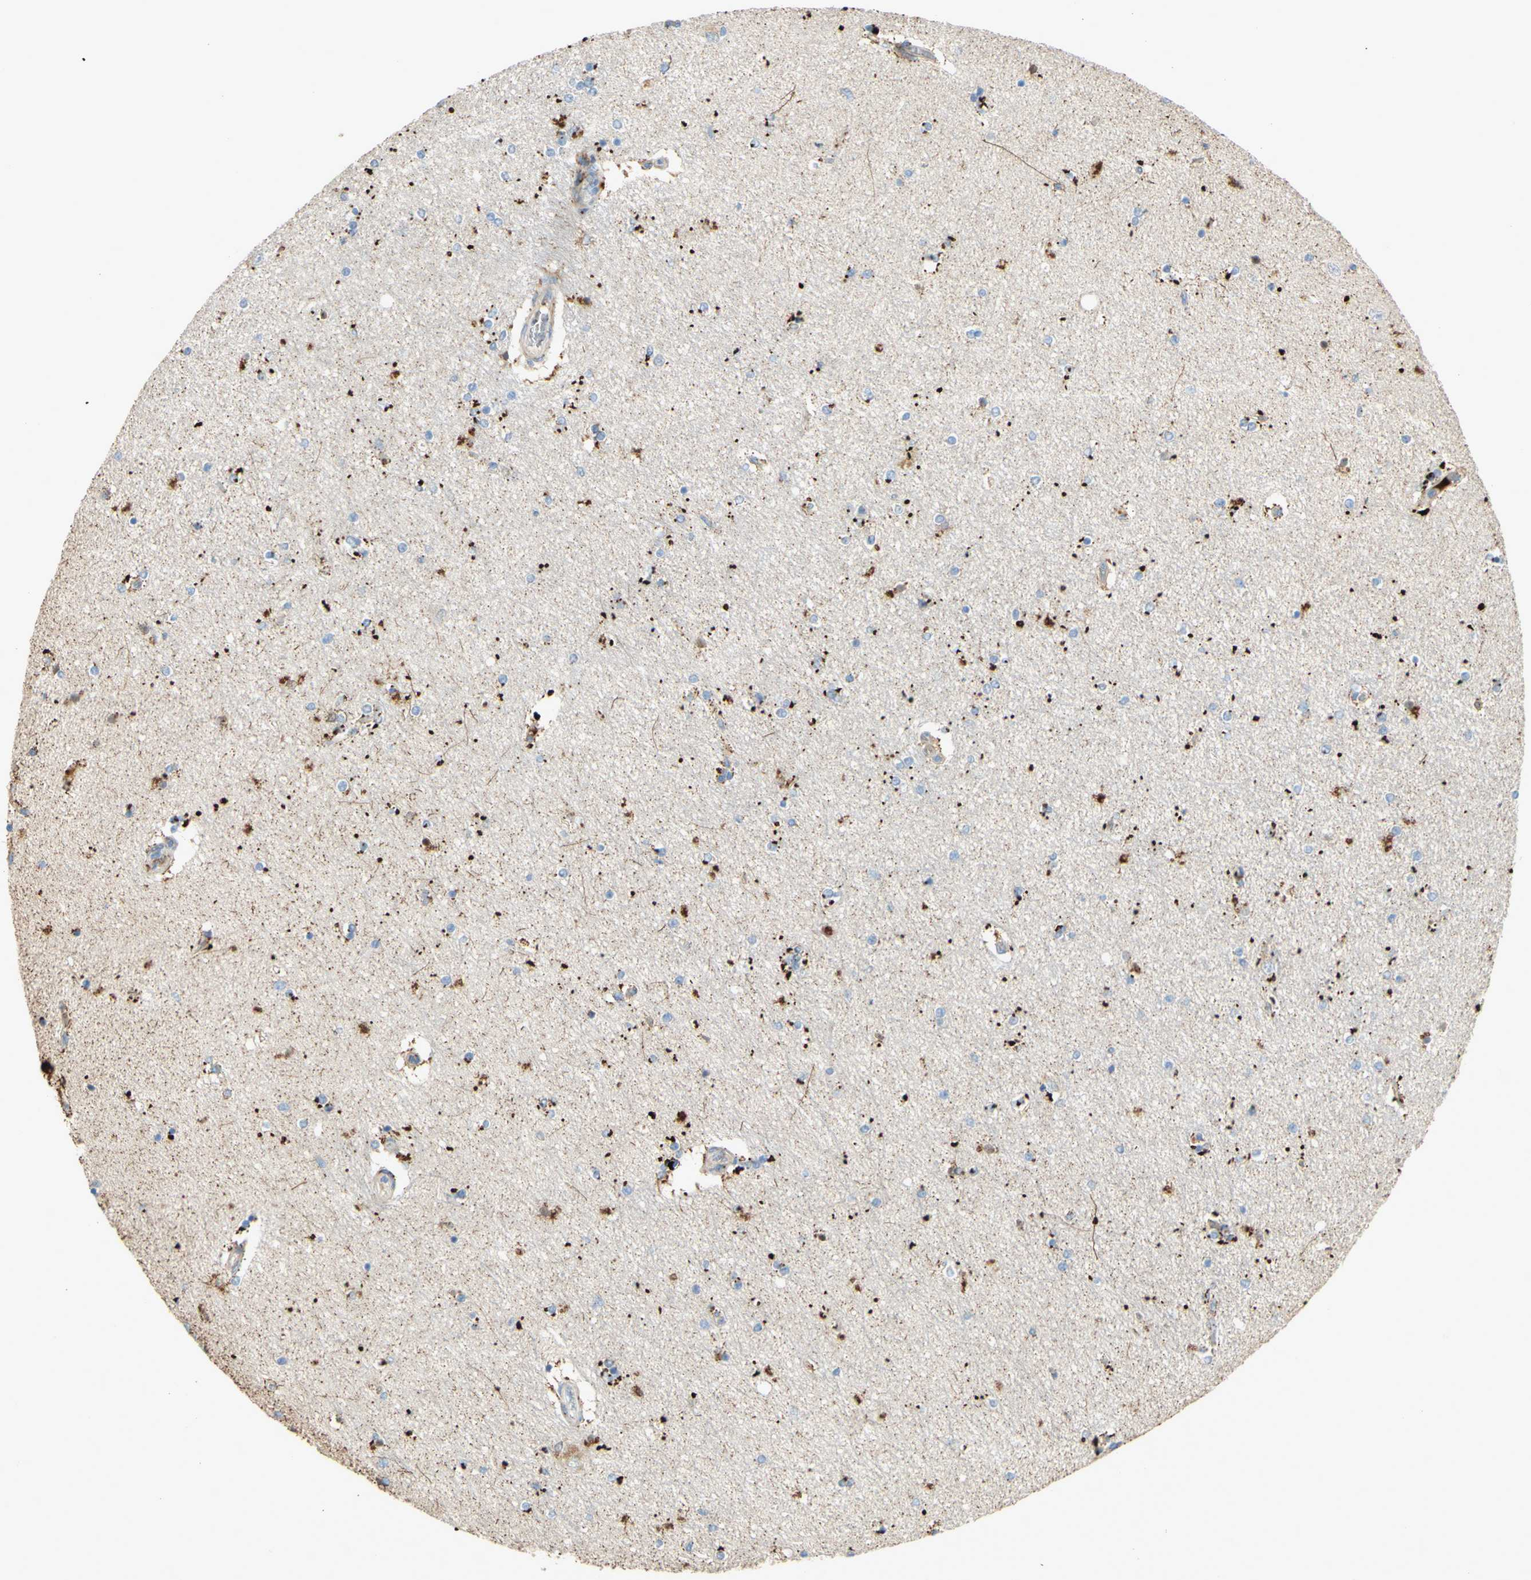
{"staining": {"intensity": "strong", "quantity": "<25%", "location": "cytoplasmic/membranous"}, "tissue": "hippocampus", "cell_type": "Glial cells", "image_type": "normal", "snomed": [{"axis": "morphology", "description": "Normal tissue, NOS"}, {"axis": "topography", "description": "Hippocampus"}], "caption": "Human hippocampus stained with a brown dye reveals strong cytoplasmic/membranous positive expression in approximately <25% of glial cells.", "gene": "GAN", "patient": {"sex": "female", "age": 54}}